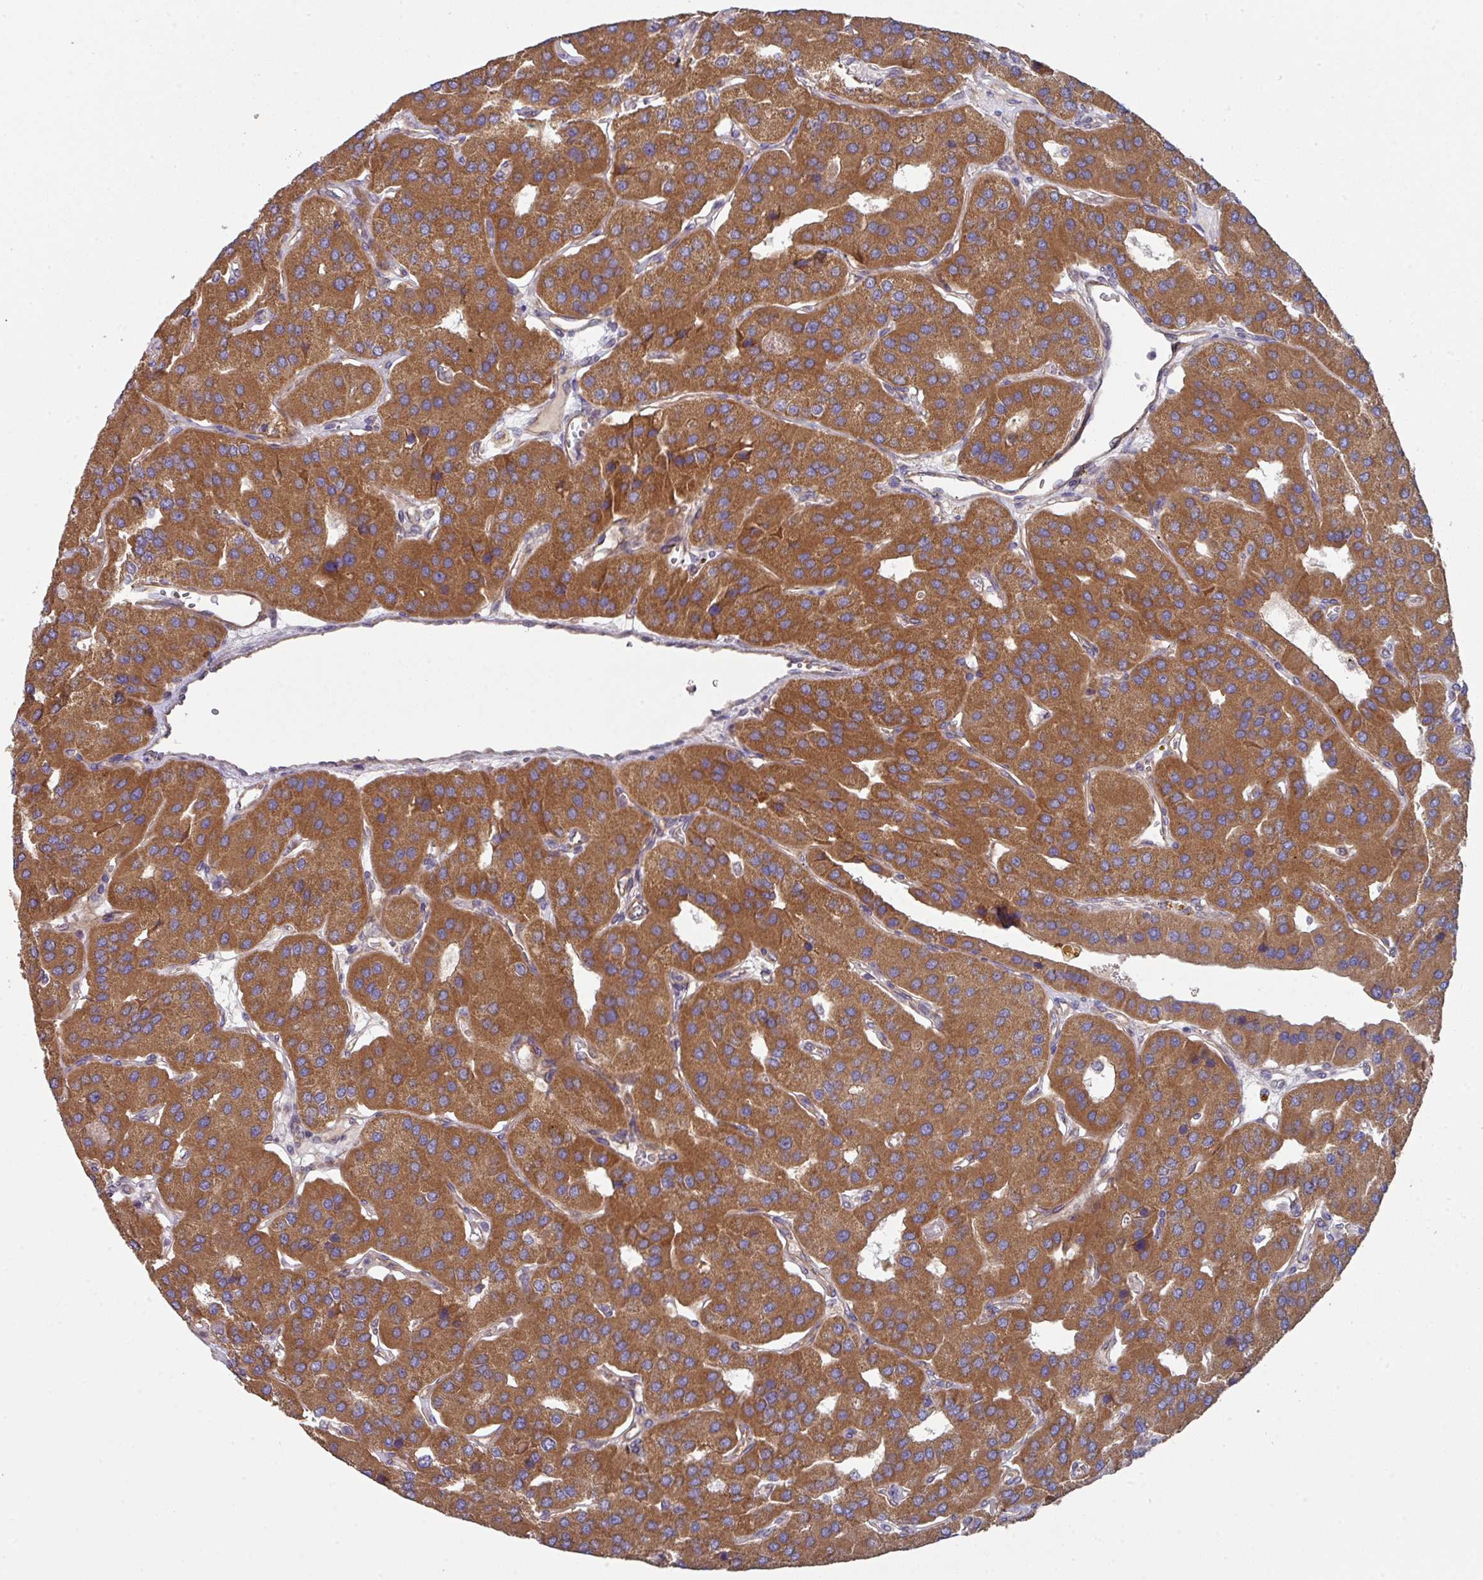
{"staining": {"intensity": "moderate", "quantity": ">75%", "location": "cytoplasmic/membranous"}, "tissue": "parathyroid gland", "cell_type": "Glandular cells", "image_type": "normal", "snomed": [{"axis": "morphology", "description": "Normal tissue, NOS"}, {"axis": "morphology", "description": "Adenoma, NOS"}, {"axis": "topography", "description": "Parathyroid gland"}], "caption": "Approximately >75% of glandular cells in benign parathyroid gland show moderate cytoplasmic/membranous protein expression as visualized by brown immunohistochemical staining.", "gene": "DCAF12L1", "patient": {"sex": "female", "age": 86}}